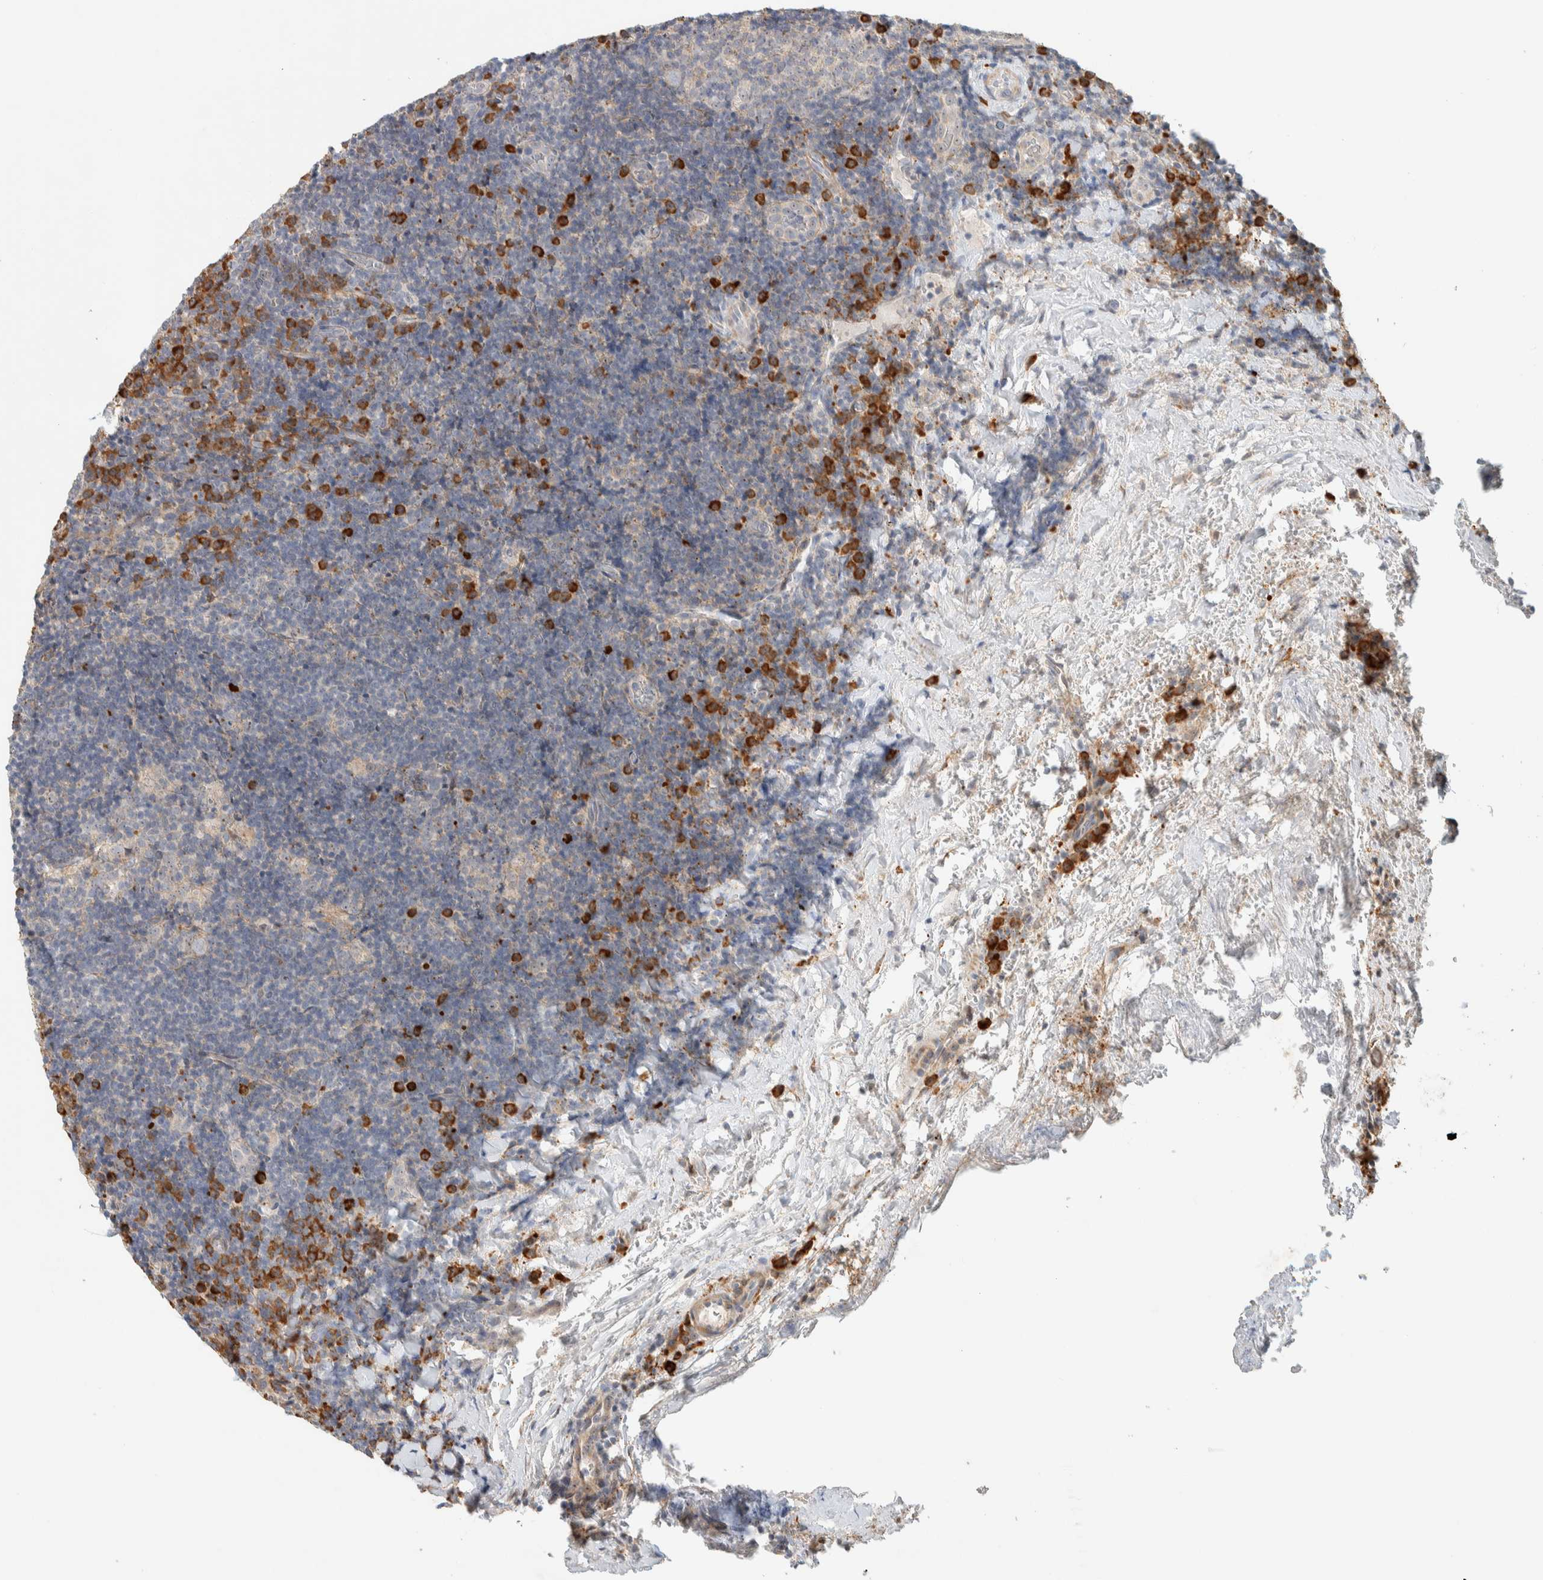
{"staining": {"intensity": "negative", "quantity": "none", "location": "none"}, "tissue": "lymphoma", "cell_type": "Tumor cells", "image_type": "cancer", "snomed": [{"axis": "morphology", "description": "Malignant lymphoma, non-Hodgkin's type, High grade"}, {"axis": "topography", "description": "Tonsil"}], "caption": "There is no significant positivity in tumor cells of high-grade malignant lymphoma, non-Hodgkin's type.", "gene": "KLHL40", "patient": {"sex": "female", "age": 36}}